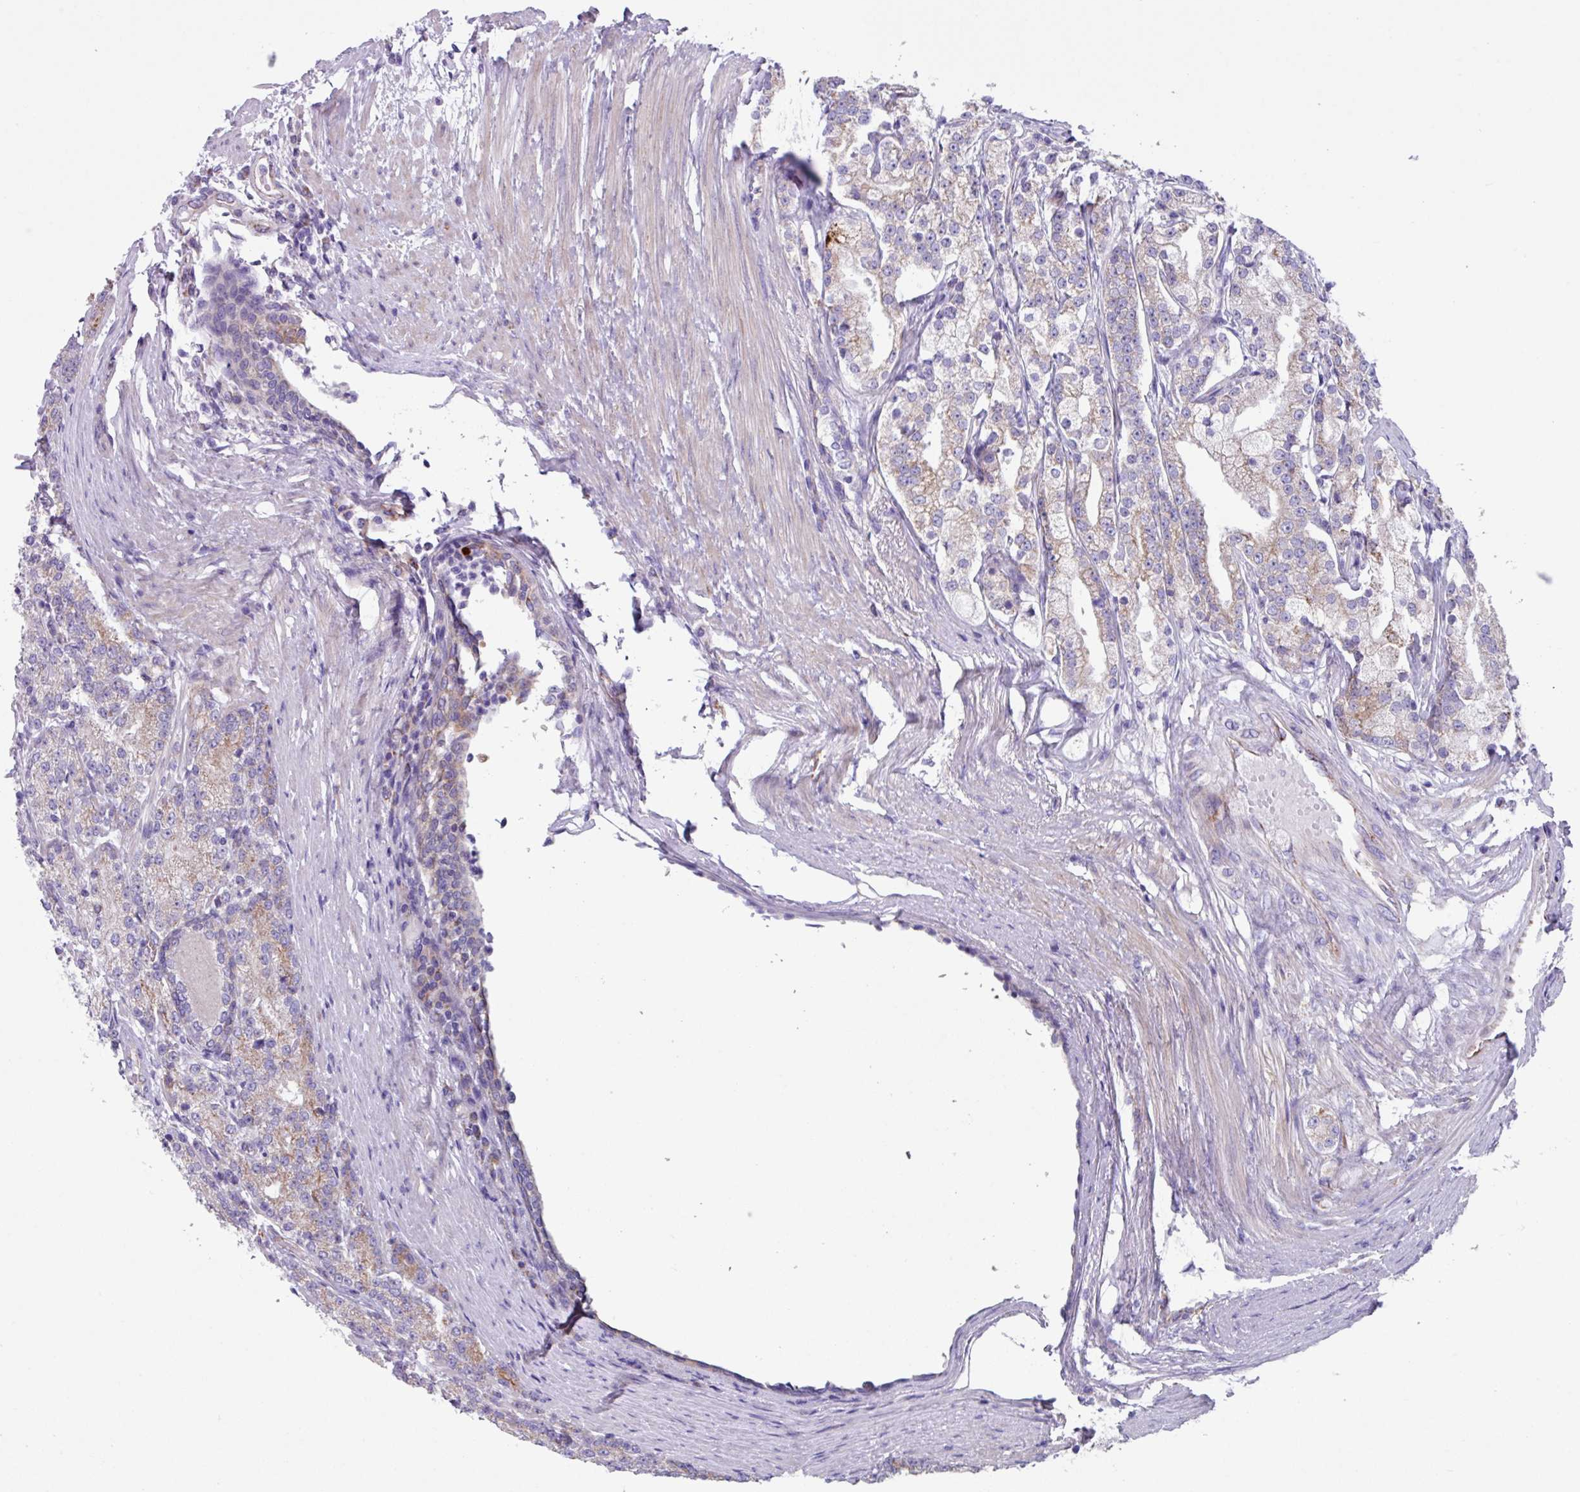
{"staining": {"intensity": "weak", "quantity": "25%-75%", "location": "cytoplasmic/membranous"}, "tissue": "prostate cancer", "cell_type": "Tumor cells", "image_type": "cancer", "snomed": [{"axis": "morphology", "description": "Adenocarcinoma, High grade"}, {"axis": "topography", "description": "Prostate"}], "caption": "About 25%-75% of tumor cells in human prostate cancer (high-grade adenocarcinoma) demonstrate weak cytoplasmic/membranous protein positivity as visualized by brown immunohistochemical staining.", "gene": "OTULIN", "patient": {"sex": "male", "age": 69}}